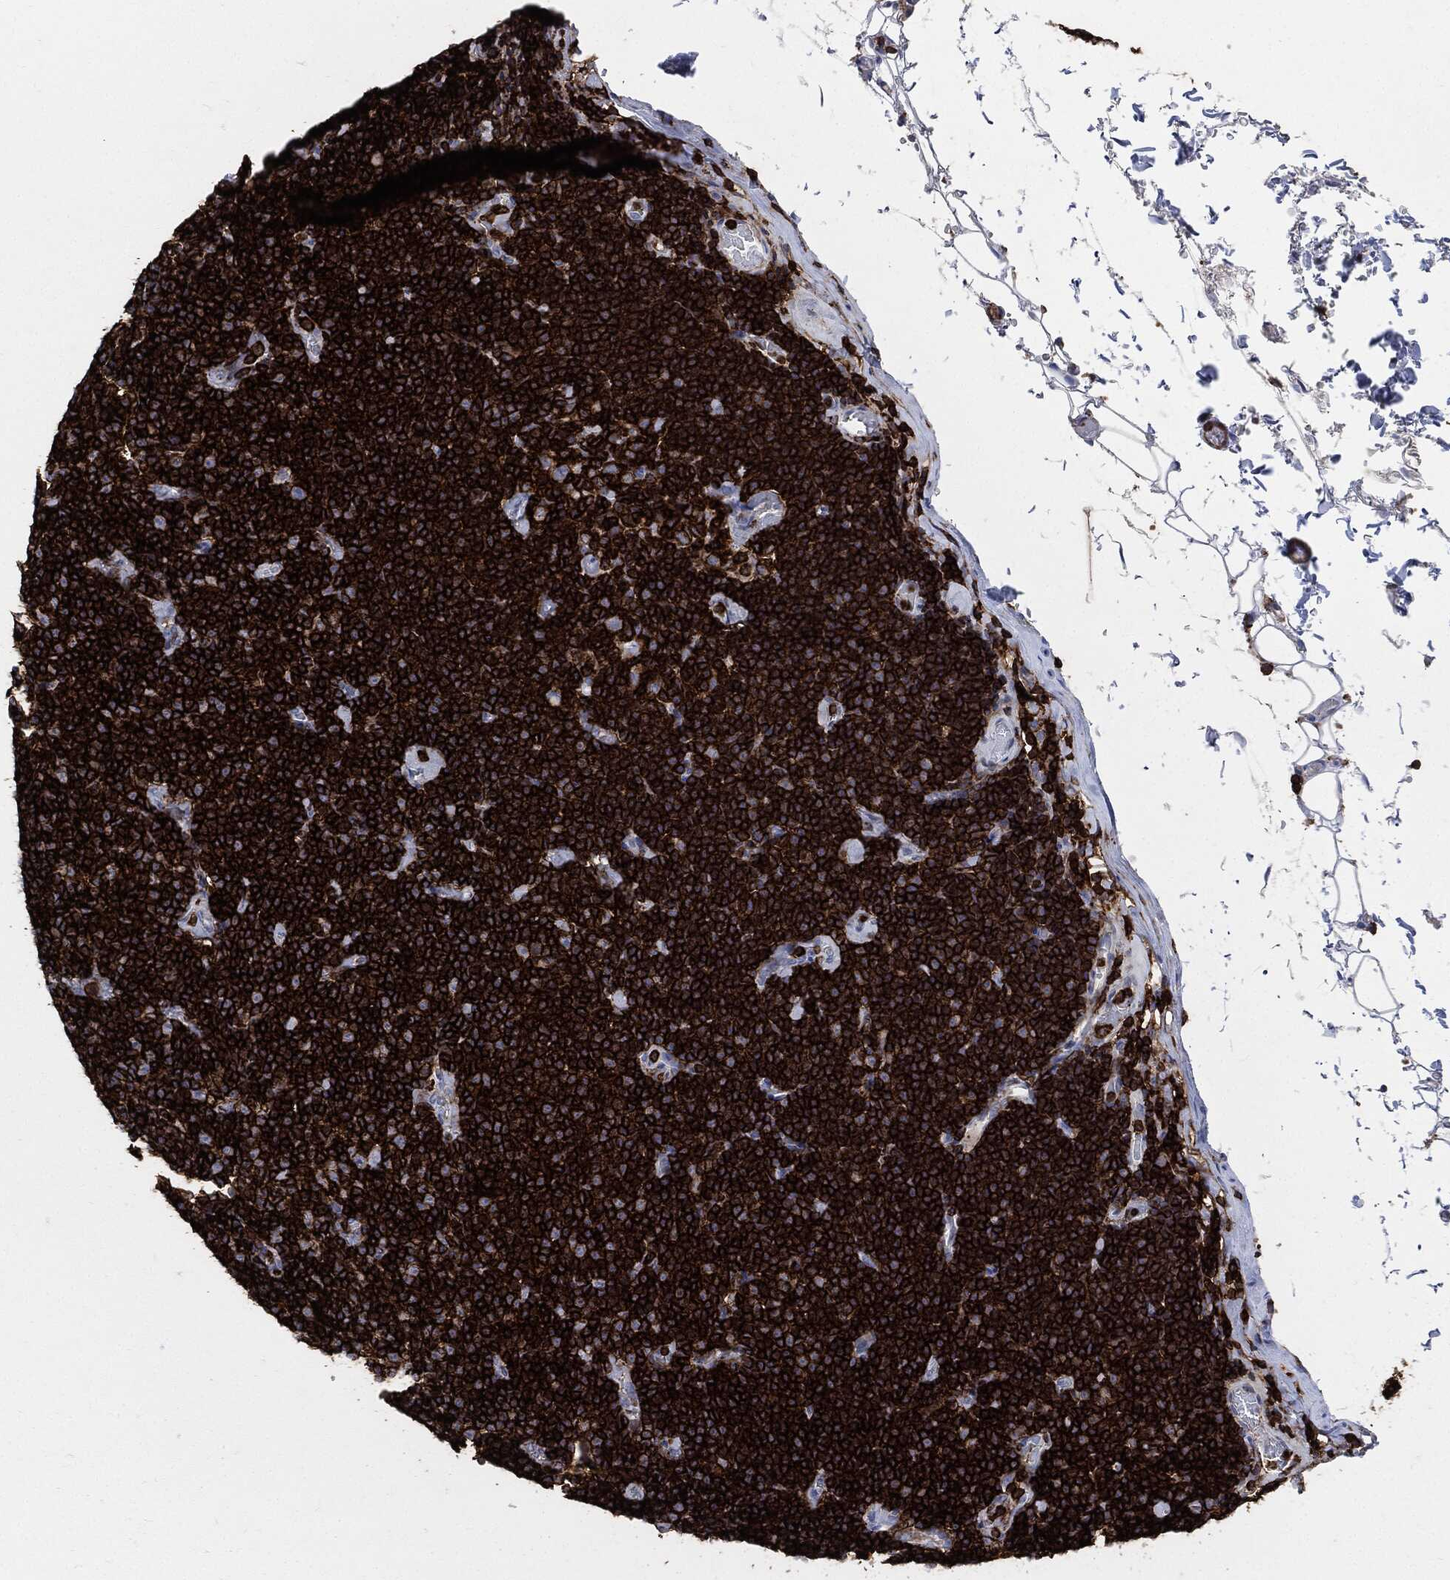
{"staining": {"intensity": "strong", "quantity": ">75%", "location": "cytoplasmic/membranous"}, "tissue": "lymphoma", "cell_type": "Tumor cells", "image_type": "cancer", "snomed": [{"axis": "morphology", "description": "Malignant lymphoma, non-Hodgkin's type, Low grade"}, {"axis": "topography", "description": "Lymph node"}], "caption": "This micrograph exhibits immunohistochemistry staining of low-grade malignant lymphoma, non-Hodgkin's type, with high strong cytoplasmic/membranous staining in approximately >75% of tumor cells.", "gene": "PTPRC", "patient": {"sex": "male", "age": 81}}